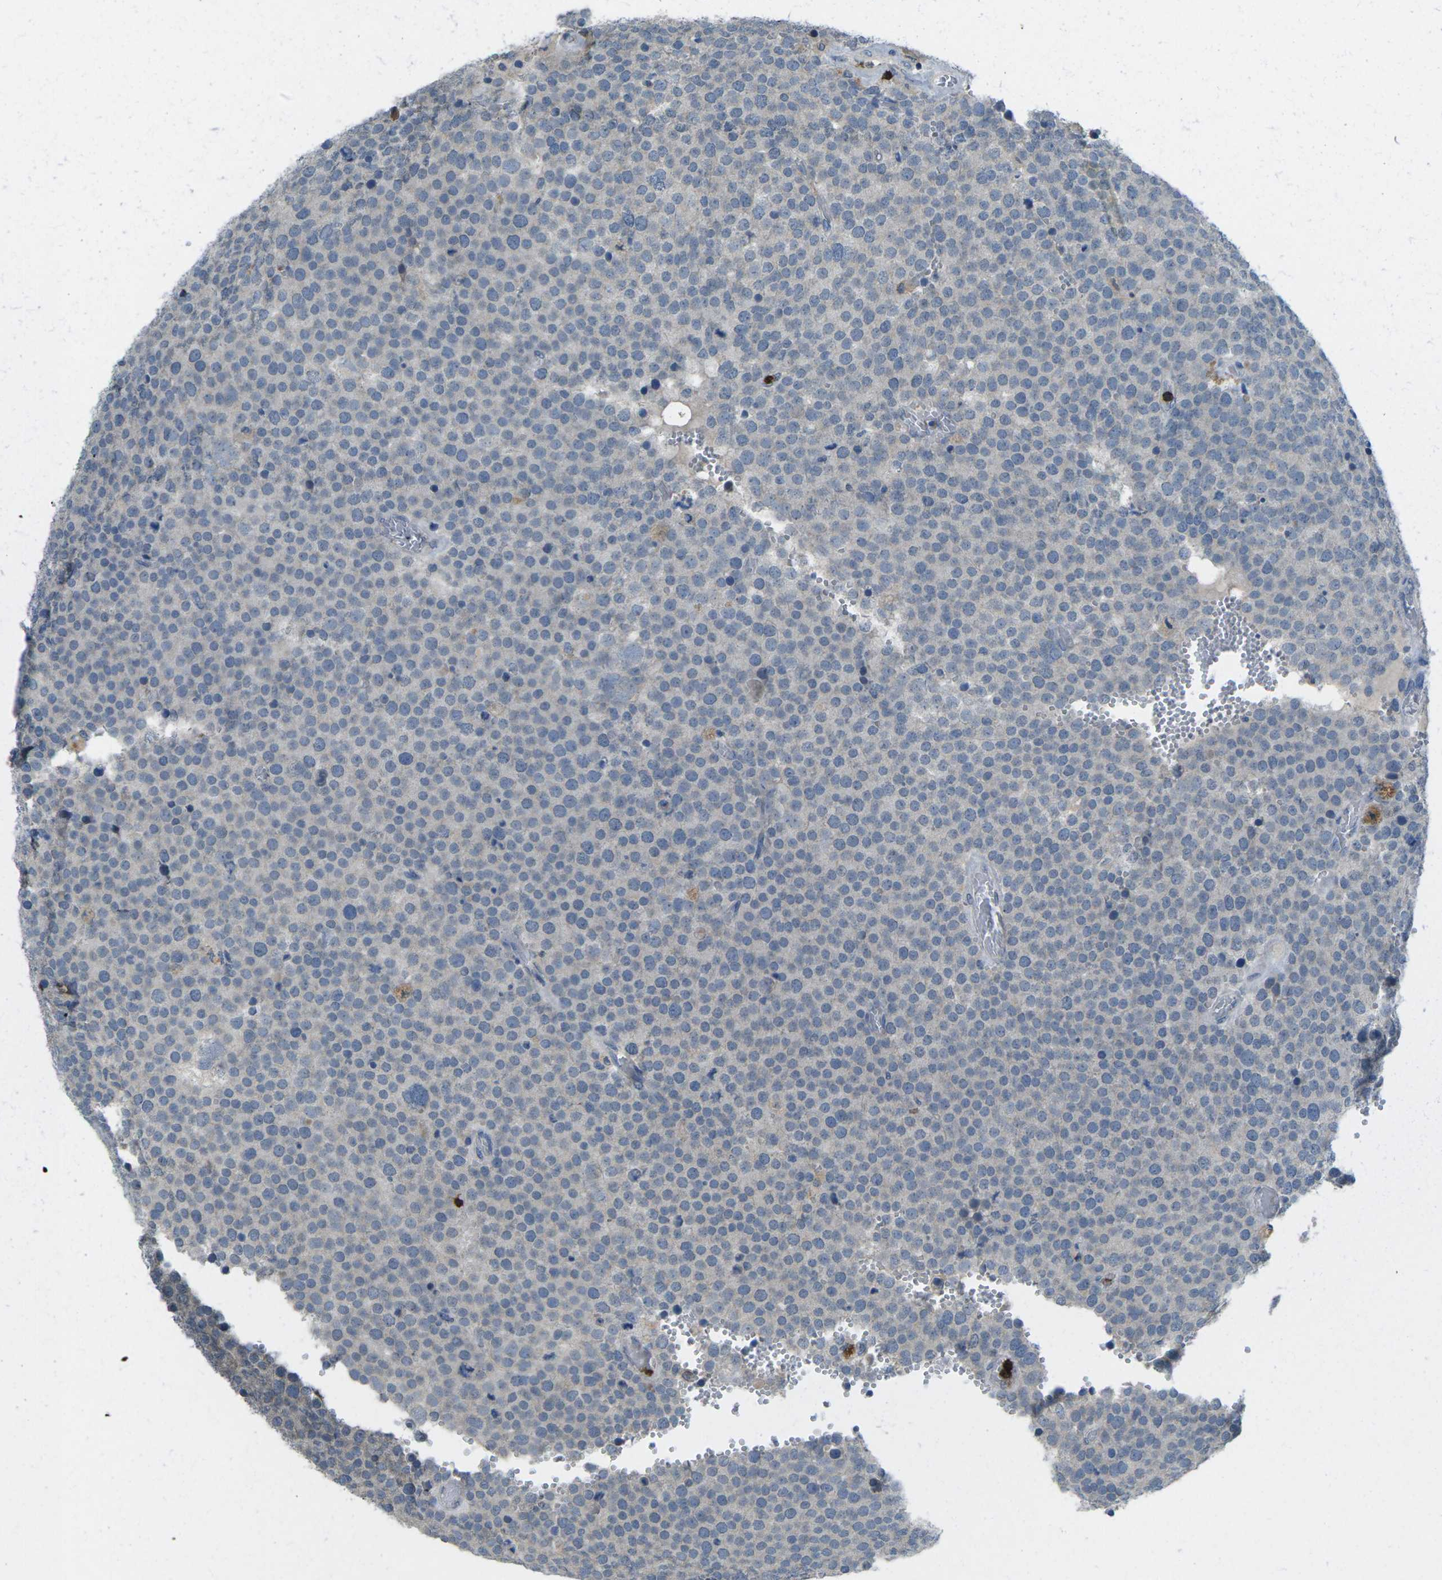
{"staining": {"intensity": "negative", "quantity": "none", "location": "none"}, "tissue": "testis cancer", "cell_type": "Tumor cells", "image_type": "cancer", "snomed": [{"axis": "morphology", "description": "Normal tissue, NOS"}, {"axis": "morphology", "description": "Seminoma, NOS"}, {"axis": "topography", "description": "Testis"}], "caption": "IHC of human testis cancer exhibits no positivity in tumor cells. Brightfield microscopy of immunohistochemistry (IHC) stained with DAB (brown) and hematoxylin (blue), captured at high magnification.", "gene": "CD19", "patient": {"sex": "male", "age": 71}}